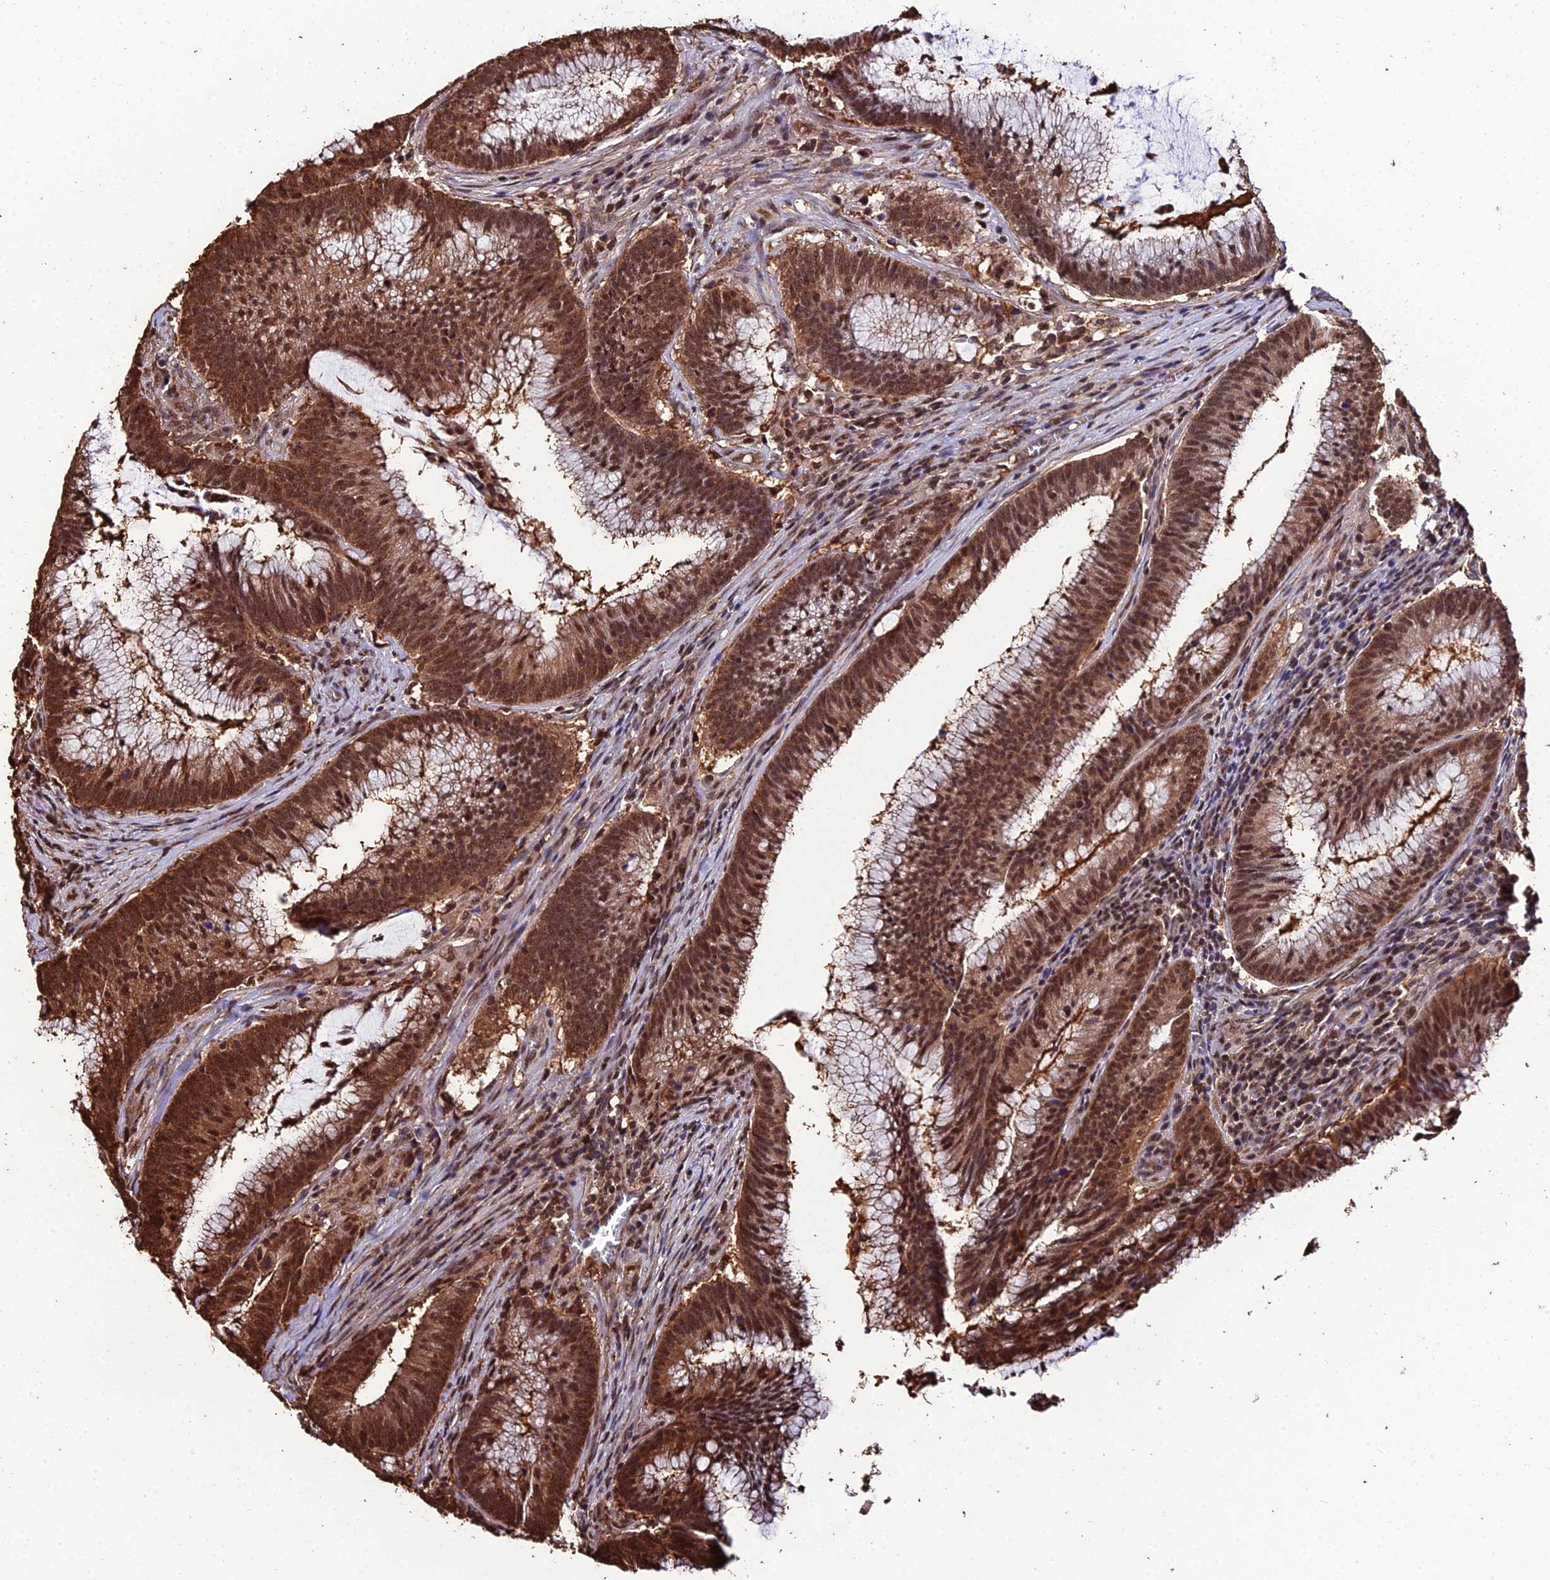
{"staining": {"intensity": "moderate", "quantity": ">75%", "location": "cytoplasmic/membranous,nuclear"}, "tissue": "colorectal cancer", "cell_type": "Tumor cells", "image_type": "cancer", "snomed": [{"axis": "morphology", "description": "Adenocarcinoma, NOS"}, {"axis": "topography", "description": "Rectum"}], "caption": "An immunohistochemistry (IHC) image of neoplastic tissue is shown. Protein staining in brown labels moderate cytoplasmic/membranous and nuclear positivity in adenocarcinoma (colorectal) within tumor cells.", "gene": "PPP4C", "patient": {"sex": "female", "age": 77}}